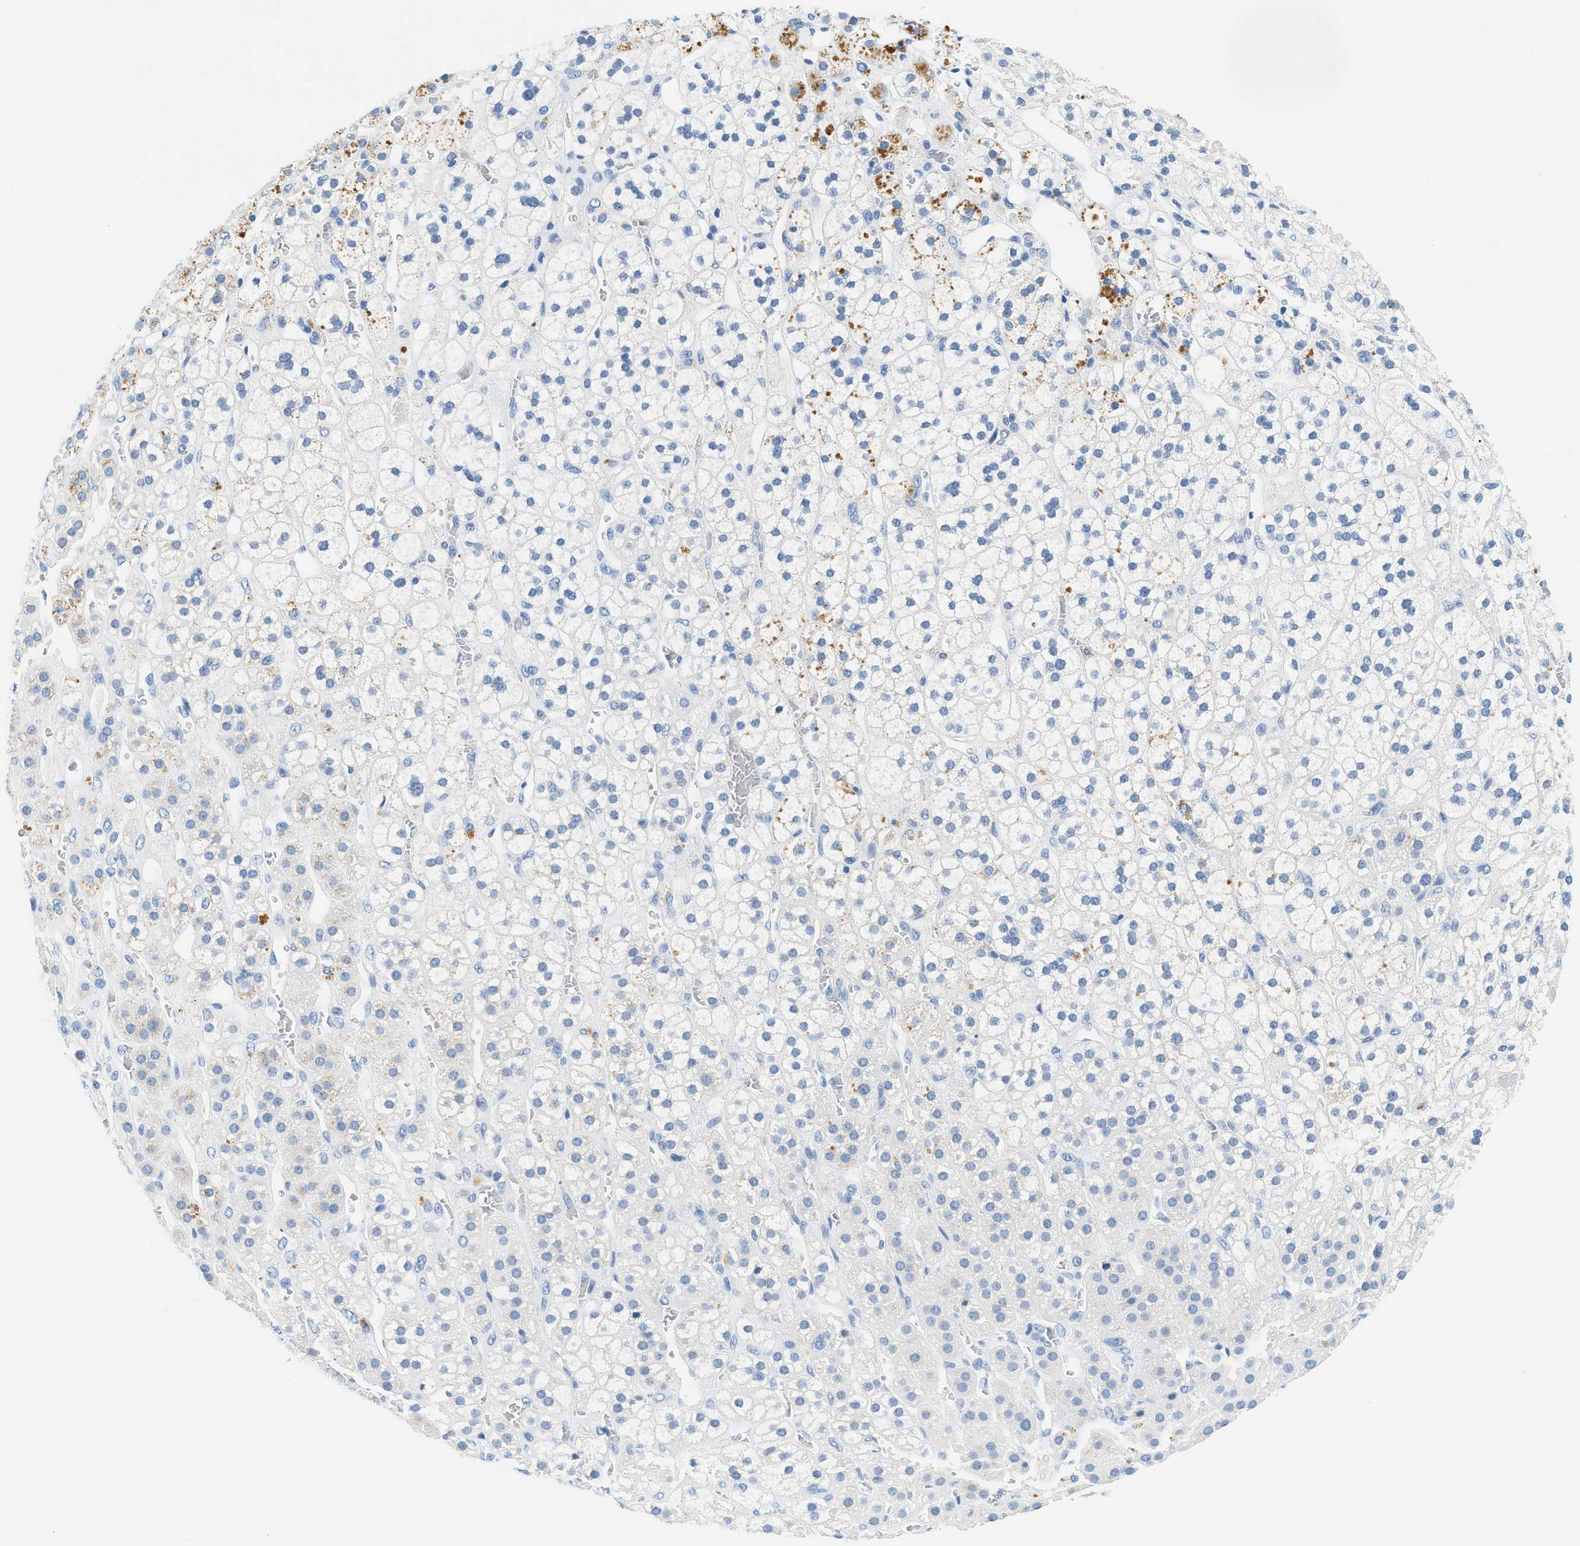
{"staining": {"intensity": "moderate", "quantity": "<25%", "location": "cytoplasmic/membranous"}, "tissue": "adrenal gland", "cell_type": "Glandular cells", "image_type": "normal", "snomed": [{"axis": "morphology", "description": "Normal tissue, NOS"}, {"axis": "topography", "description": "Adrenal gland"}], "caption": "Moderate cytoplasmic/membranous staining for a protein is seen in about <25% of glandular cells of normal adrenal gland using immunohistochemistry (IHC).", "gene": "STXBP2", "patient": {"sex": "male", "age": 56}}